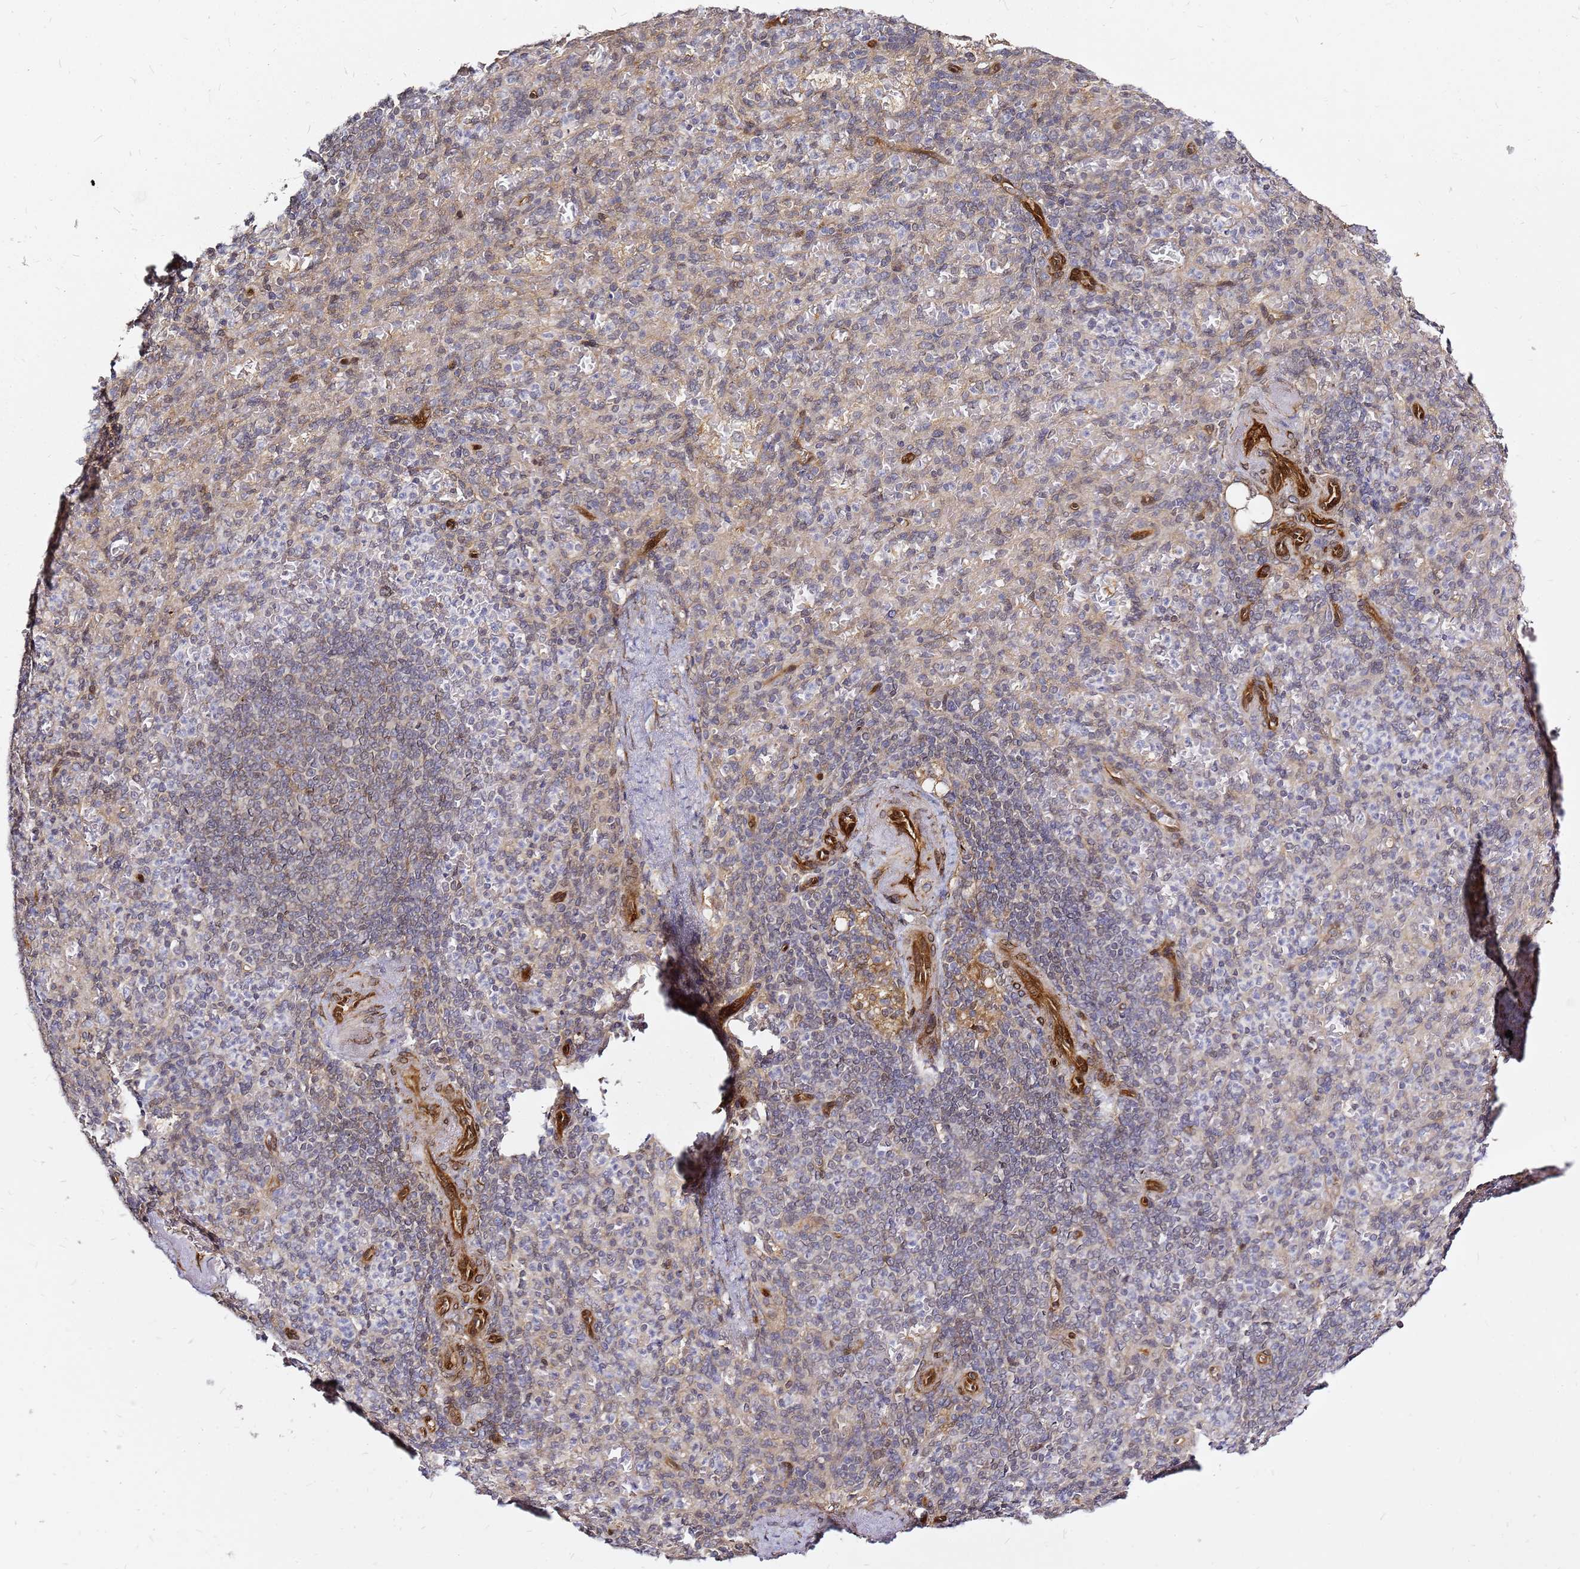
{"staining": {"intensity": "negative", "quantity": "none", "location": "none"}, "tissue": "spleen", "cell_type": "Cells in red pulp", "image_type": "normal", "snomed": [{"axis": "morphology", "description": "Normal tissue, NOS"}, {"axis": "topography", "description": "Spleen"}], "caption": "Cells in red pulp are negative for protein expression in benign human spleen. (DAB IHC visualized using brightfield microscopy, high magnification).", "gene": "NUDT14", "patient": {"sex": "female", "age": 74}}